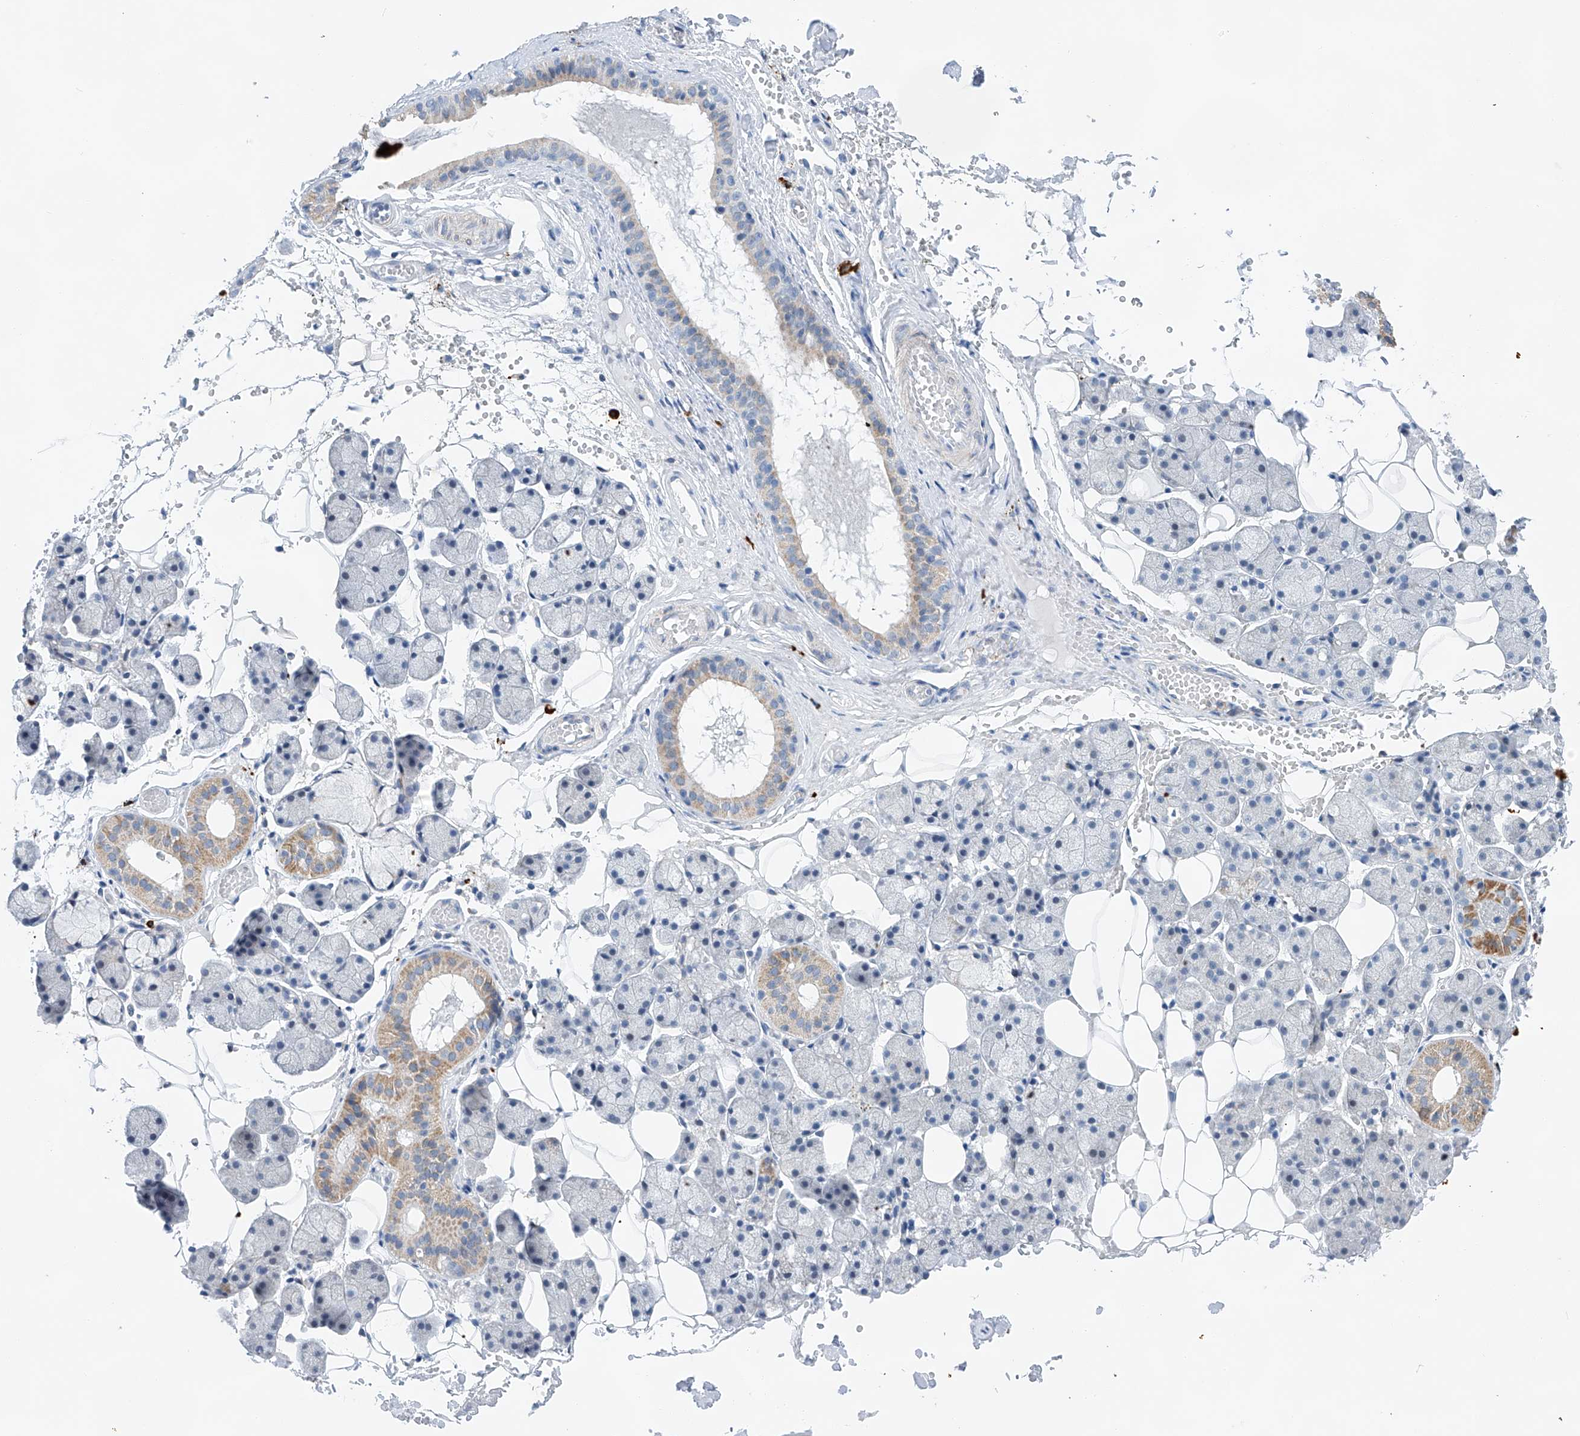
{"staining": {"intensity": "moderate", "quantity": "<25%", "location": "cytoplasmic/membranous"}, "tissue": "salivary gland", "cell_type": "Glandular cells", "image_type": "normal", "snomed": [{"axis": "morphology", "description": "Normal tissue, NOS"}, {"axis": "topography", "description": "Salivary gland"}], "caption": "Brown immunohistochemical staining in unremarkable human salivary gland shows moderate cytoplasmic/membranous expression in approximately <25% of glandular cells.", "gene": "KLF15", "patient": {"sex": "female", "age": 33}}